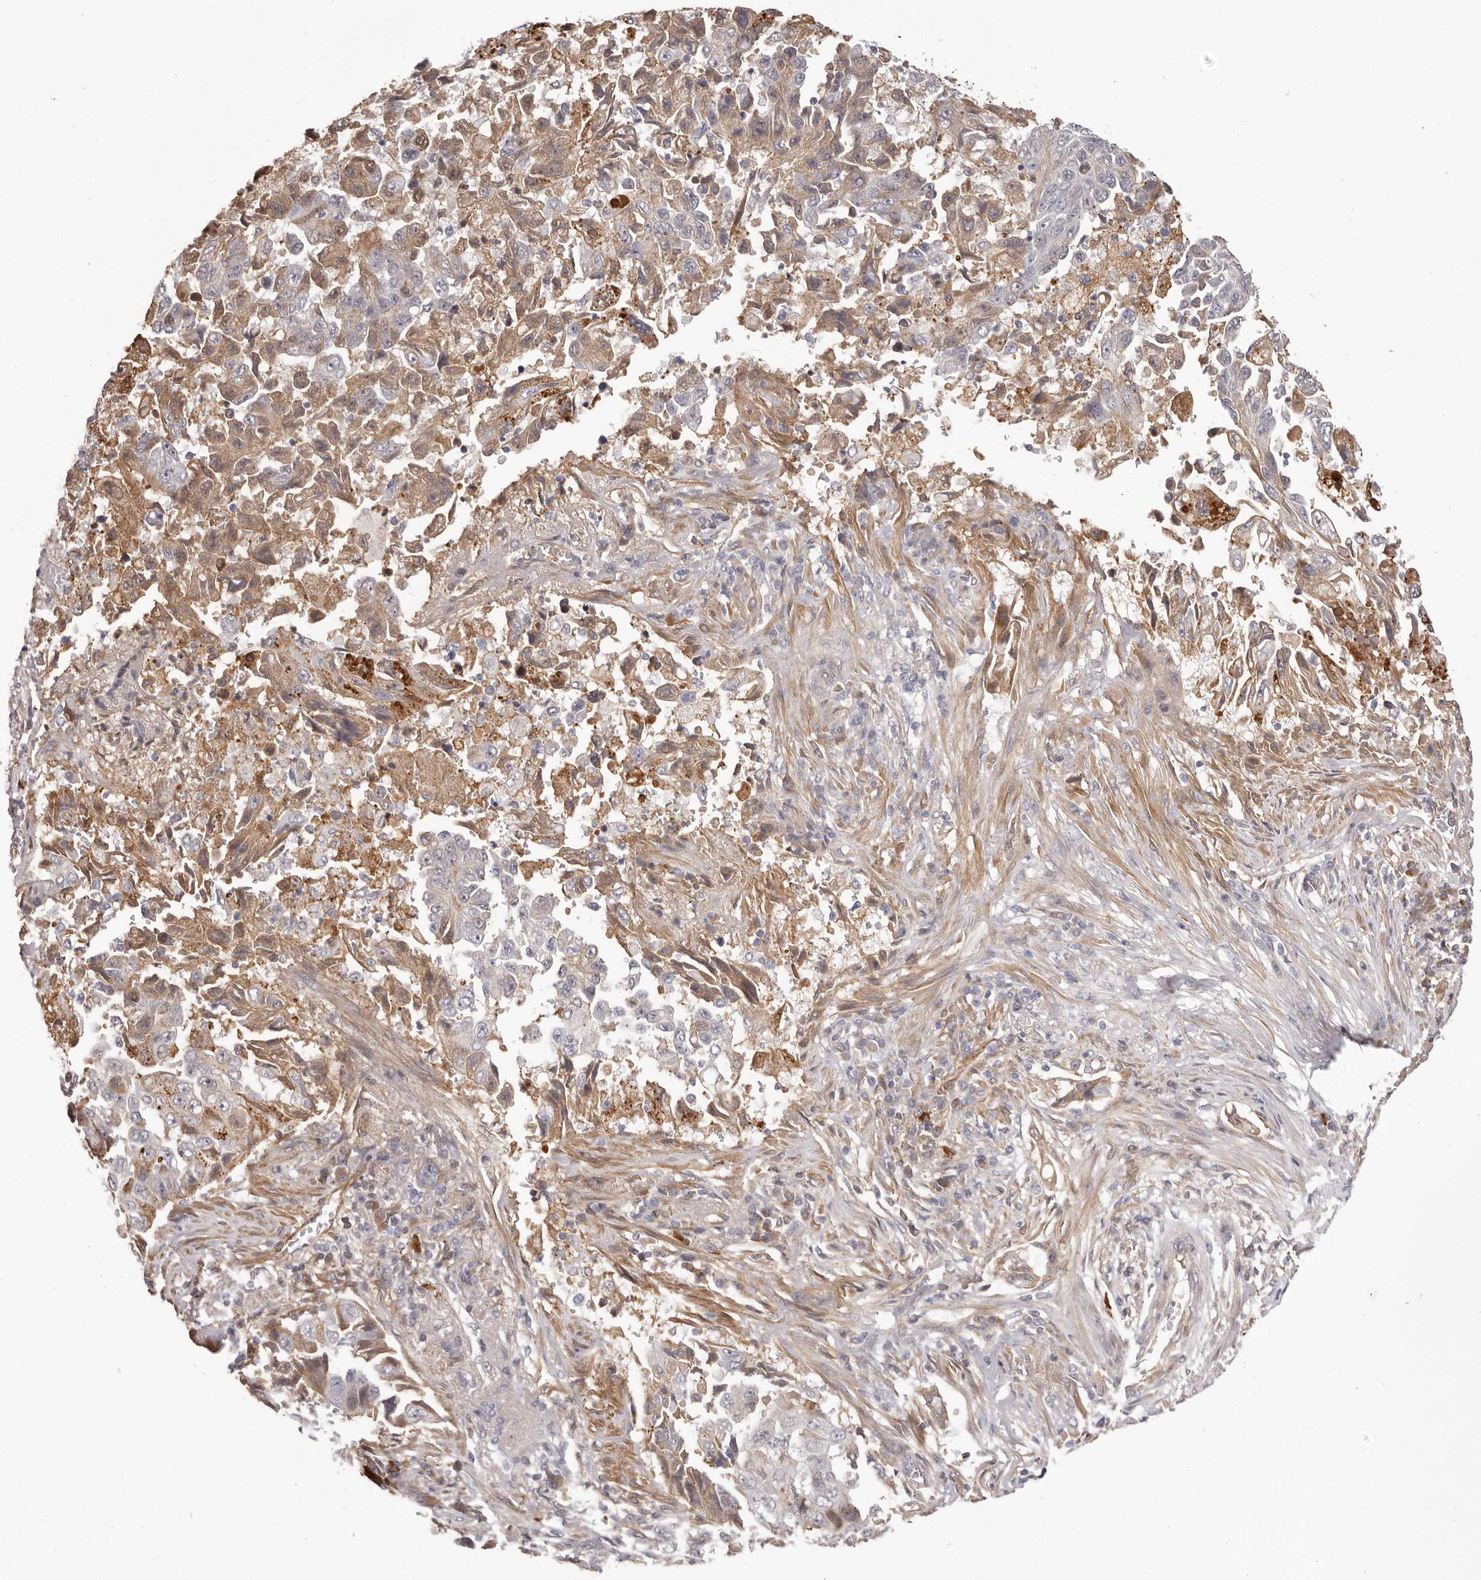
{"staining": {"intensity": "moderate", "quantity": "25%-75%", "location": "cytoplasmic/membranous"}, "tissue": "lung cancer", "cell_type": "Tumor cells", "image_type": "cancer", "snomed": [{"axis": "morphology", "description": "Adenocarcinoma, NOS"}, {"axis": "topography", "description": "Lung"}], "caption": "Adenocarcinoma (lung) stained with IHC displays moderate cytoplasmic/membranous expression in about 25%-75% of tumor cells.", "gene": "OTUD3", "patient": {"sex": "female", "age": 51}}